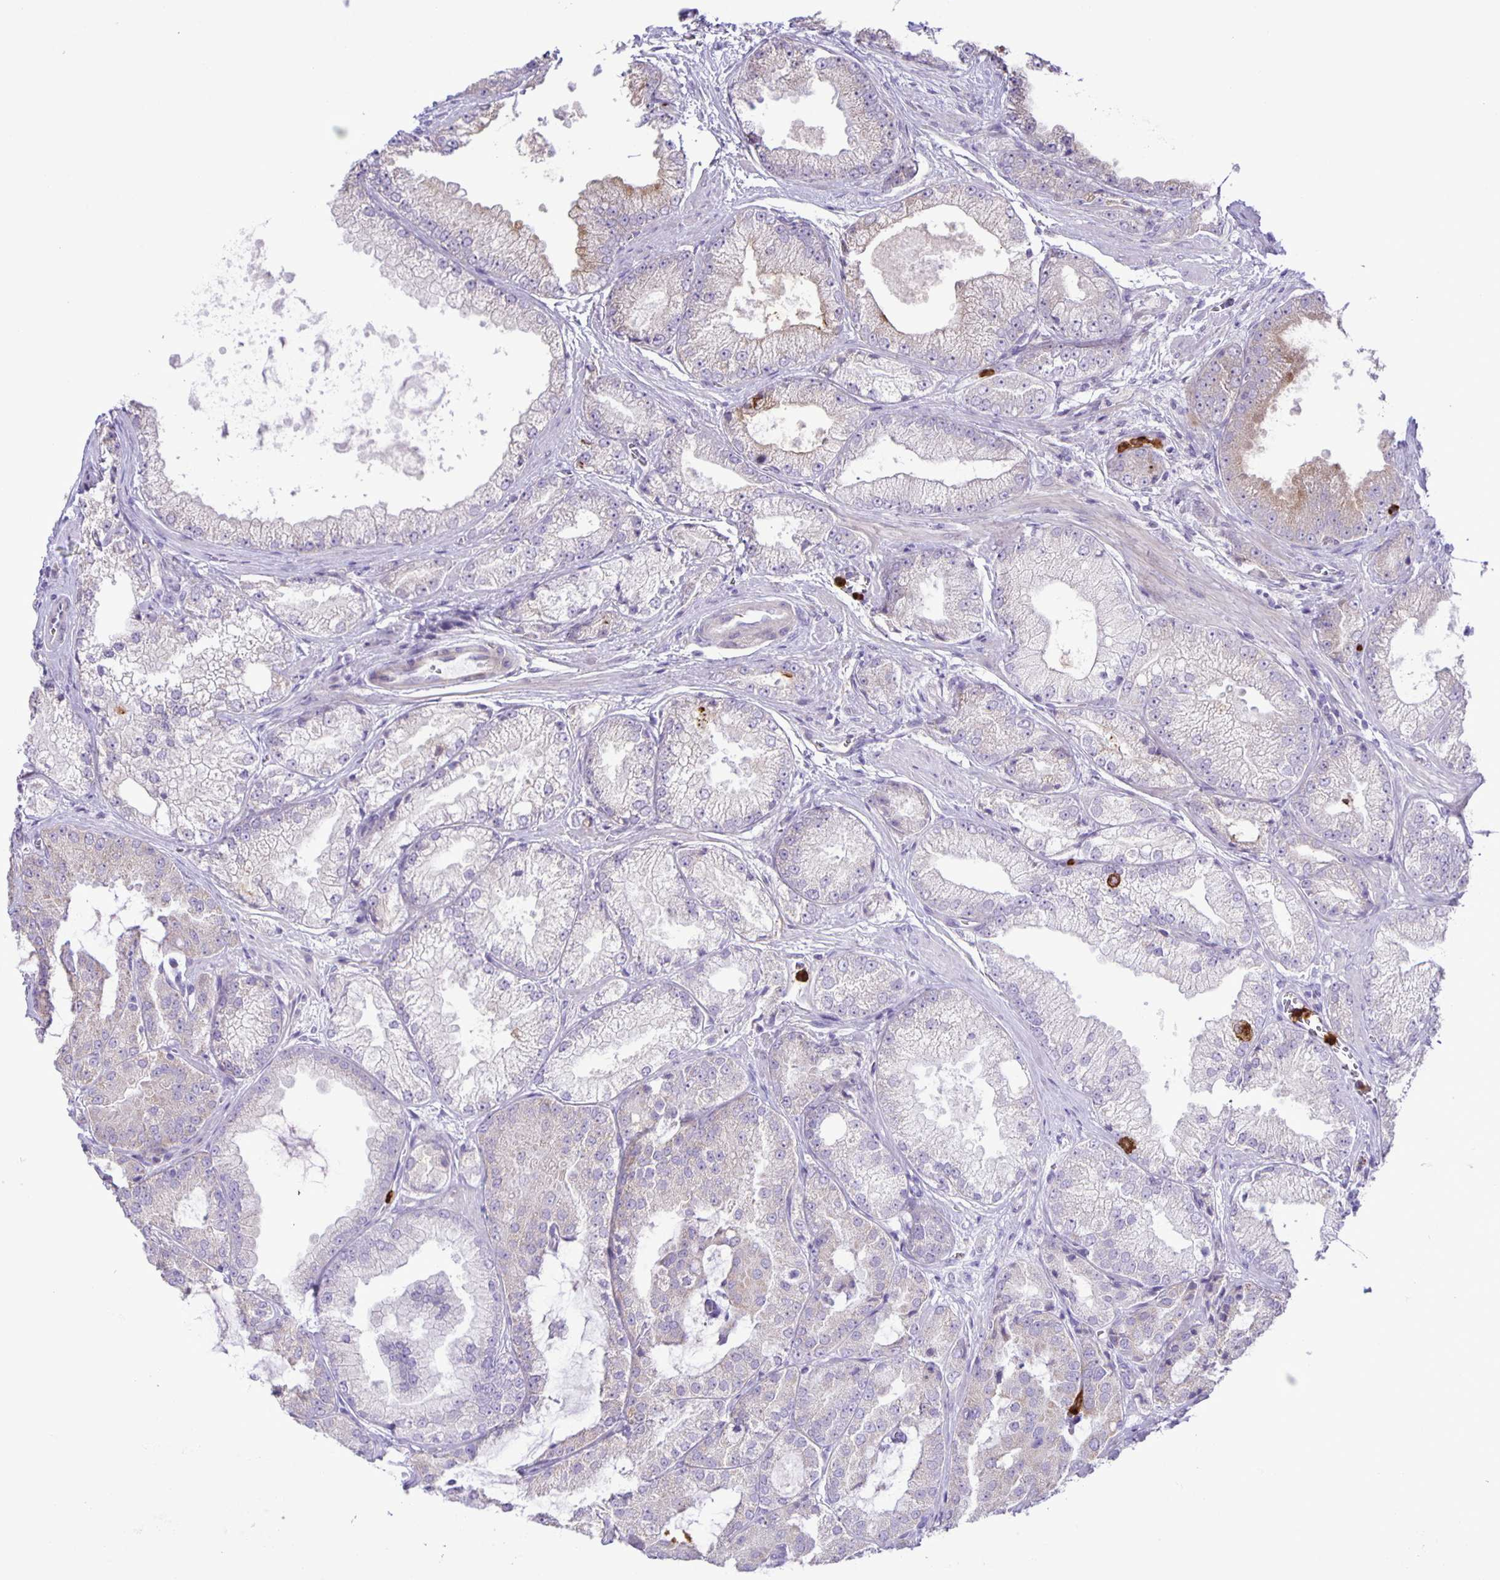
{"staining": {"intensity": "negative", "quantity": "none", "location": "none"}, "tissue": "prostate cancer", "cell_type": "Tumor cells", "image_type": "cancer", "snomed": [{"axis": "morphology", "description": "Adenocarcinoma, High grade"}, {"axis": "topography", "description": "Prostate"}], "caption": "This is an IHC histopathology image of human prostate adenocarcinoma (high-grade). There is no positivity in tumor cells.", "gene": "ADCK1", "patient": {"sex": "male", "age": 68}}